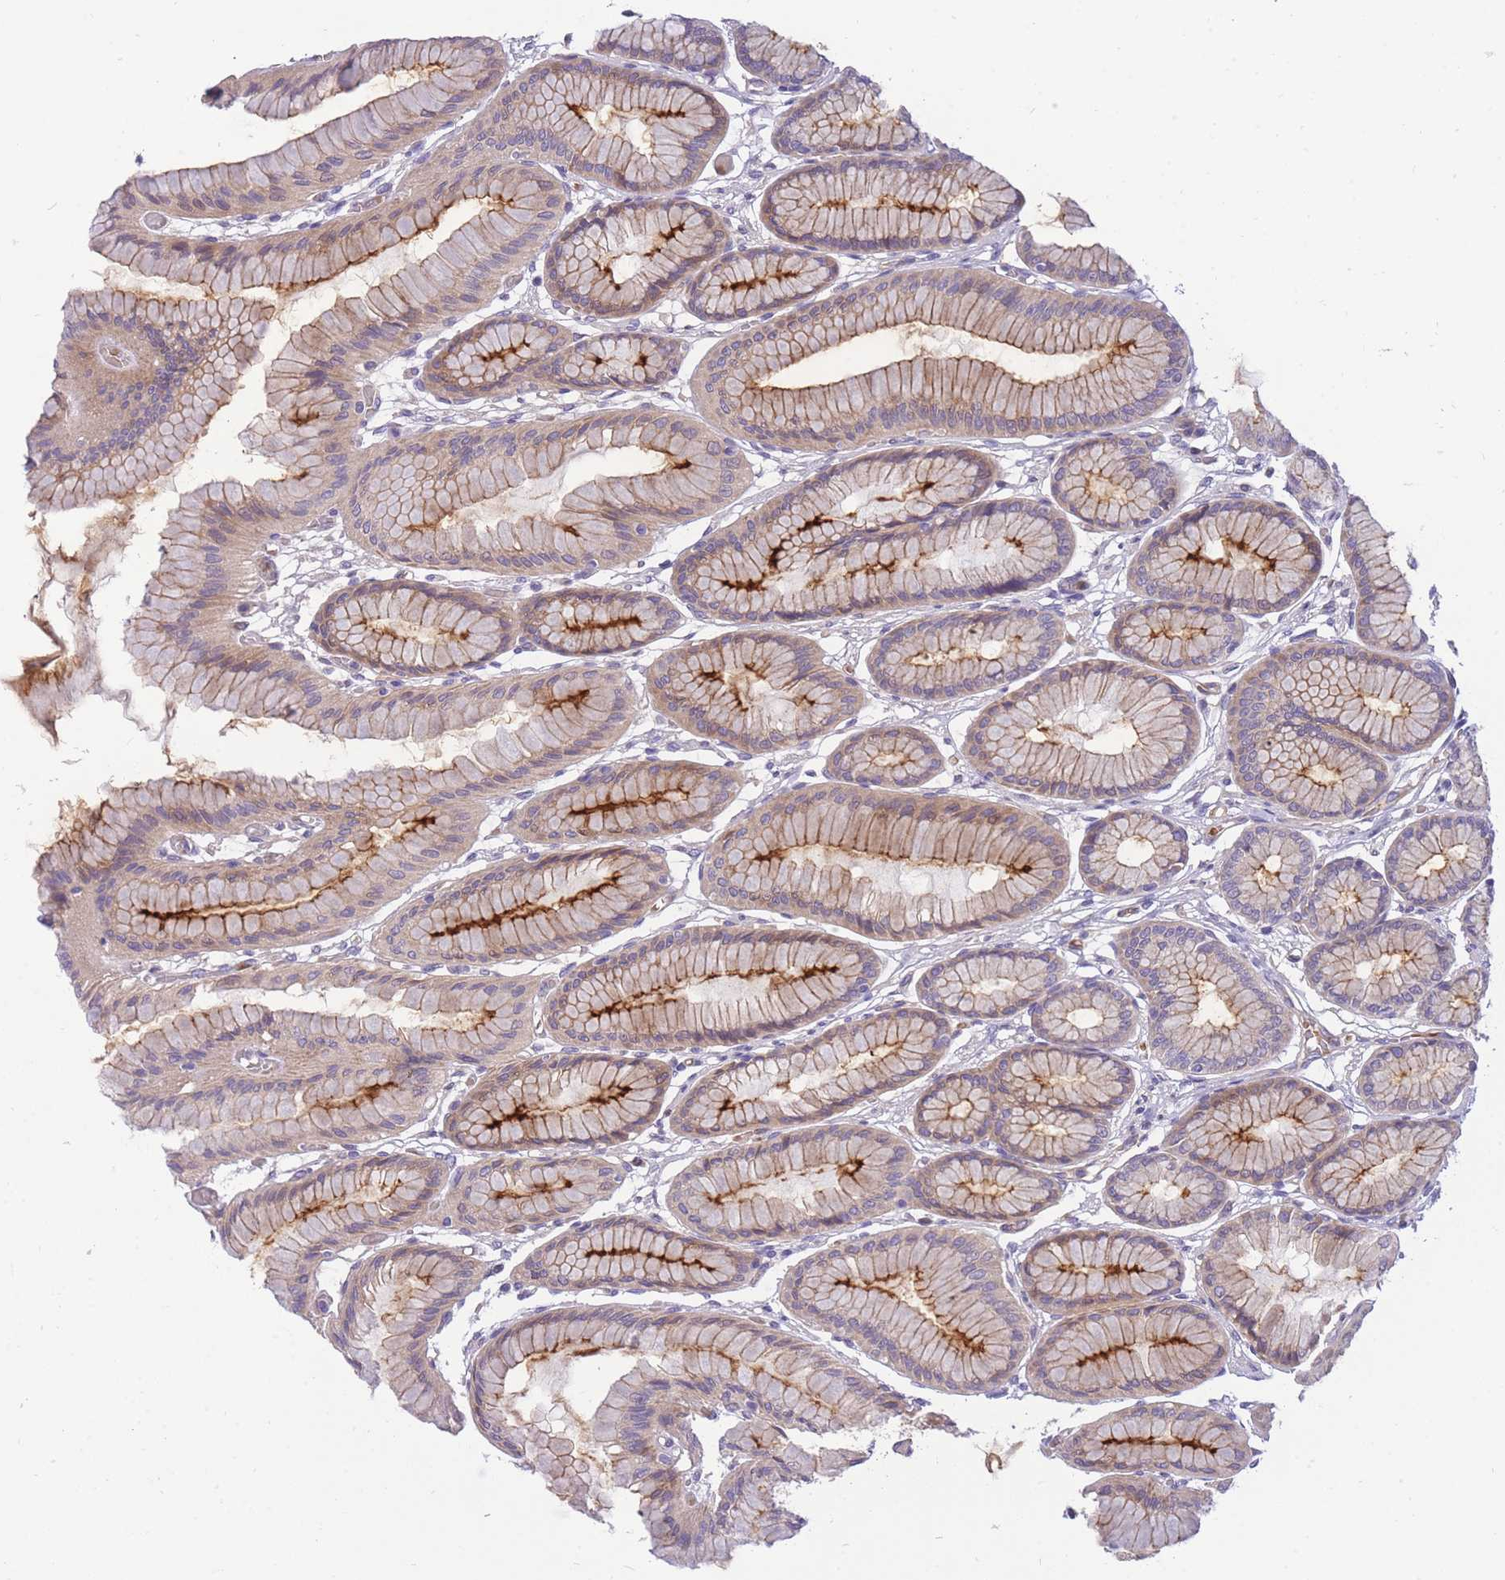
{"staining": {"intensity": "moderate", "quantity": ">75%", "location": "cytoplasmic/membranous"}, "tissue": "stomach", "cell_type": "Glandular cells", "image_type": "normal", "snomed": [{"axis": "morphology", "description": "Normal tissue, NOS"}, {"axis": "morphology", "description": "Adenocarcinoma, NOS"}, {"axis": "morphology", "description": "Adenocarcinoma, High grade"}, {"axis": "topography", "description": "Stomach, upper"}, {"axis": "topography", "description": "Stomach"}], "caption": "Protein expression analysis of benign human stomach reveals moderate cytoplasmic/membranous expression in about >75% of glandular cells. (IHC, brightfield microscopy, high magnification).", "gene": "CRYGN", "patient": {"sex": "female", "age": 65}}